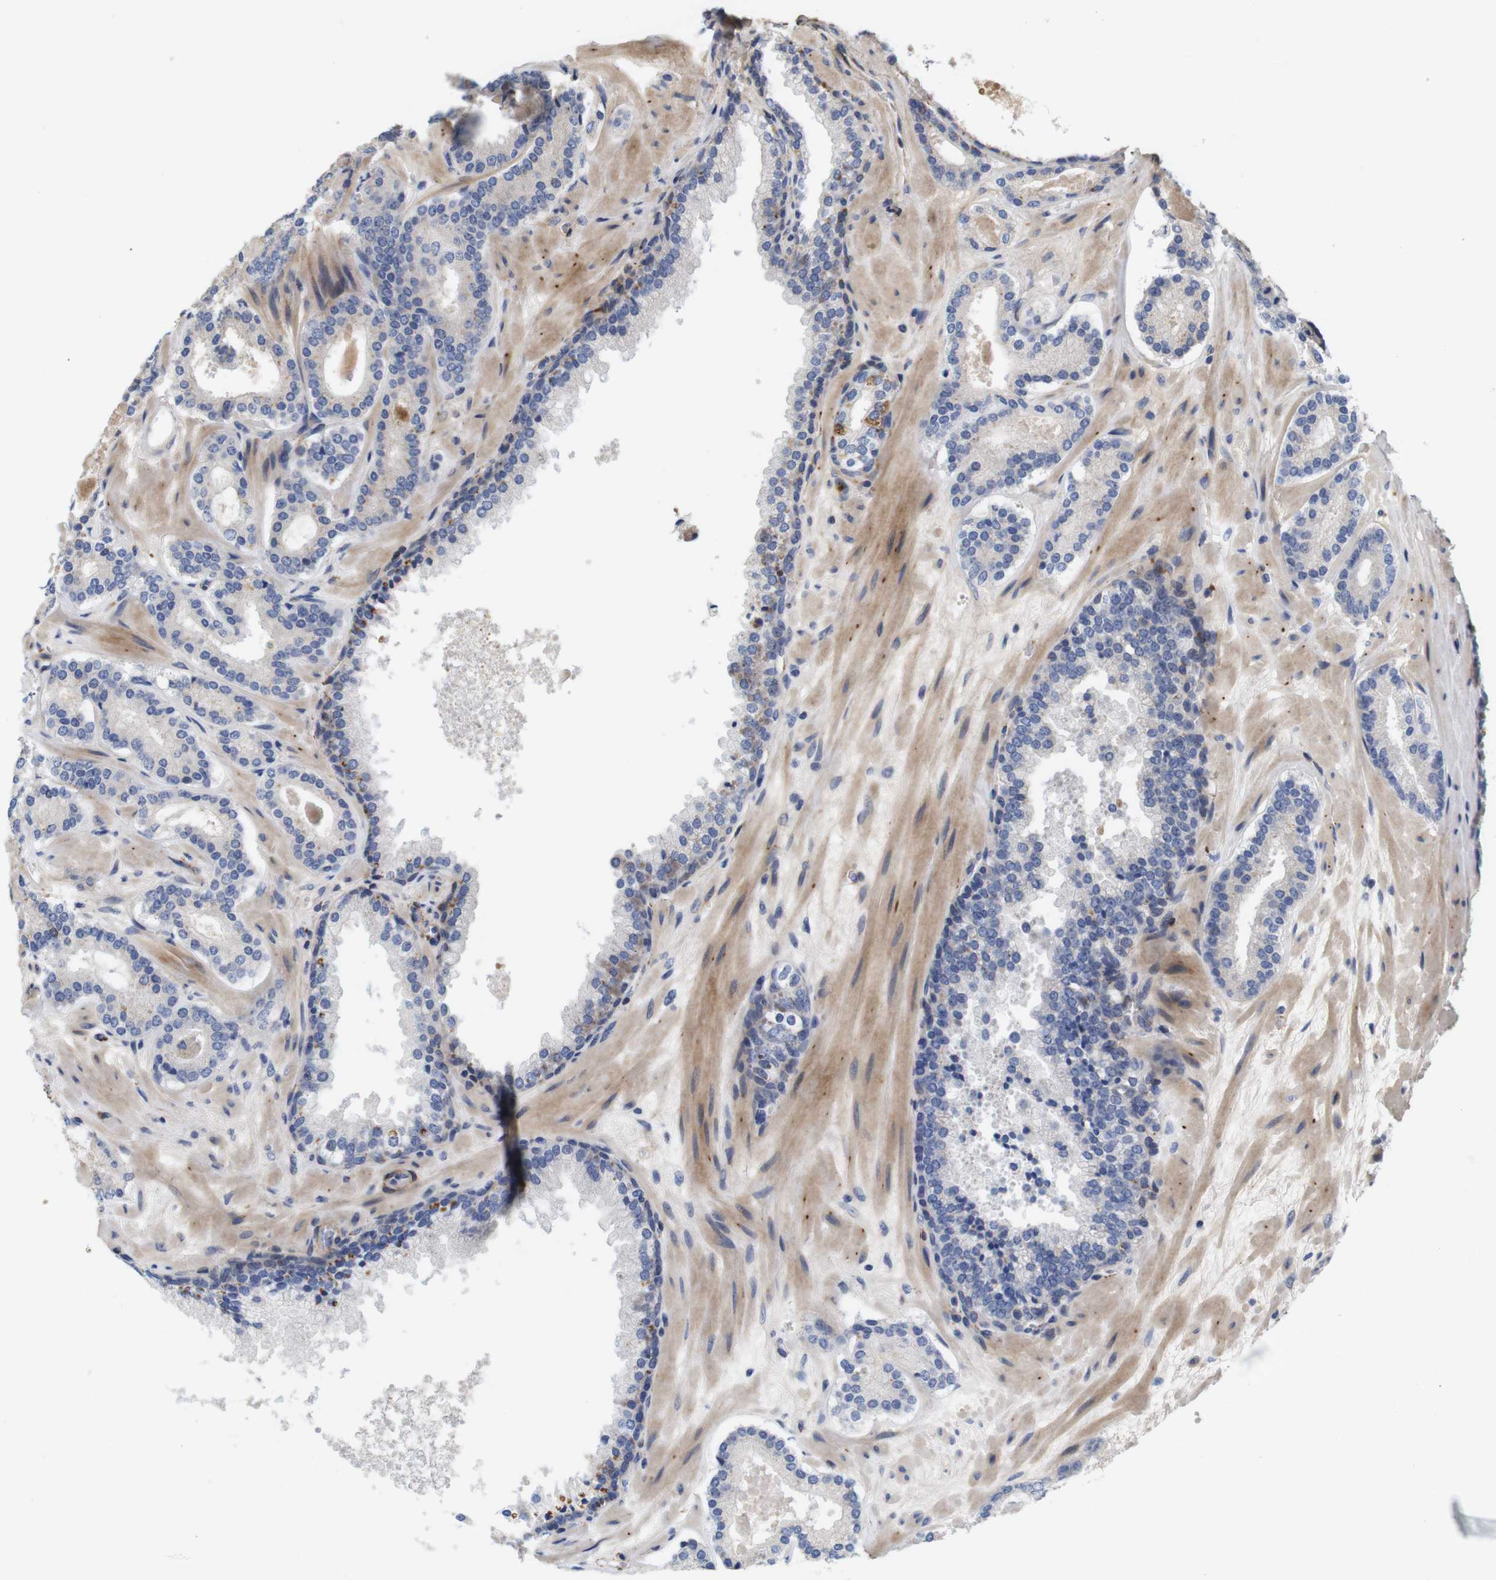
{"staining": {"intensity": "negative", "quantity": "none", "location": "none"}, "tissue": "prostate cancer", "cell_type": "Tumor cells", "image_type": "cancer", "snomed": [{"axis": "morphology", "description": "Adenocarcinoma, Low grade"}, {"axis": "topography", "description": "Prostate"}], "caption": "Immunohistochemistry (IHC) photomicrograph of adenocarcinoma (low-grade) (prostate) stained for a protein (brown), which demonstrates no positivity in tumor cells. Brightfield microscopy of IHC stained with DAB (3,3'-diaminobenzidine) (brown) and hematoxylin (blue), captured at high magnification.", "gene": "SPRY3", "patient": {"sex": "male", "age": 63}}